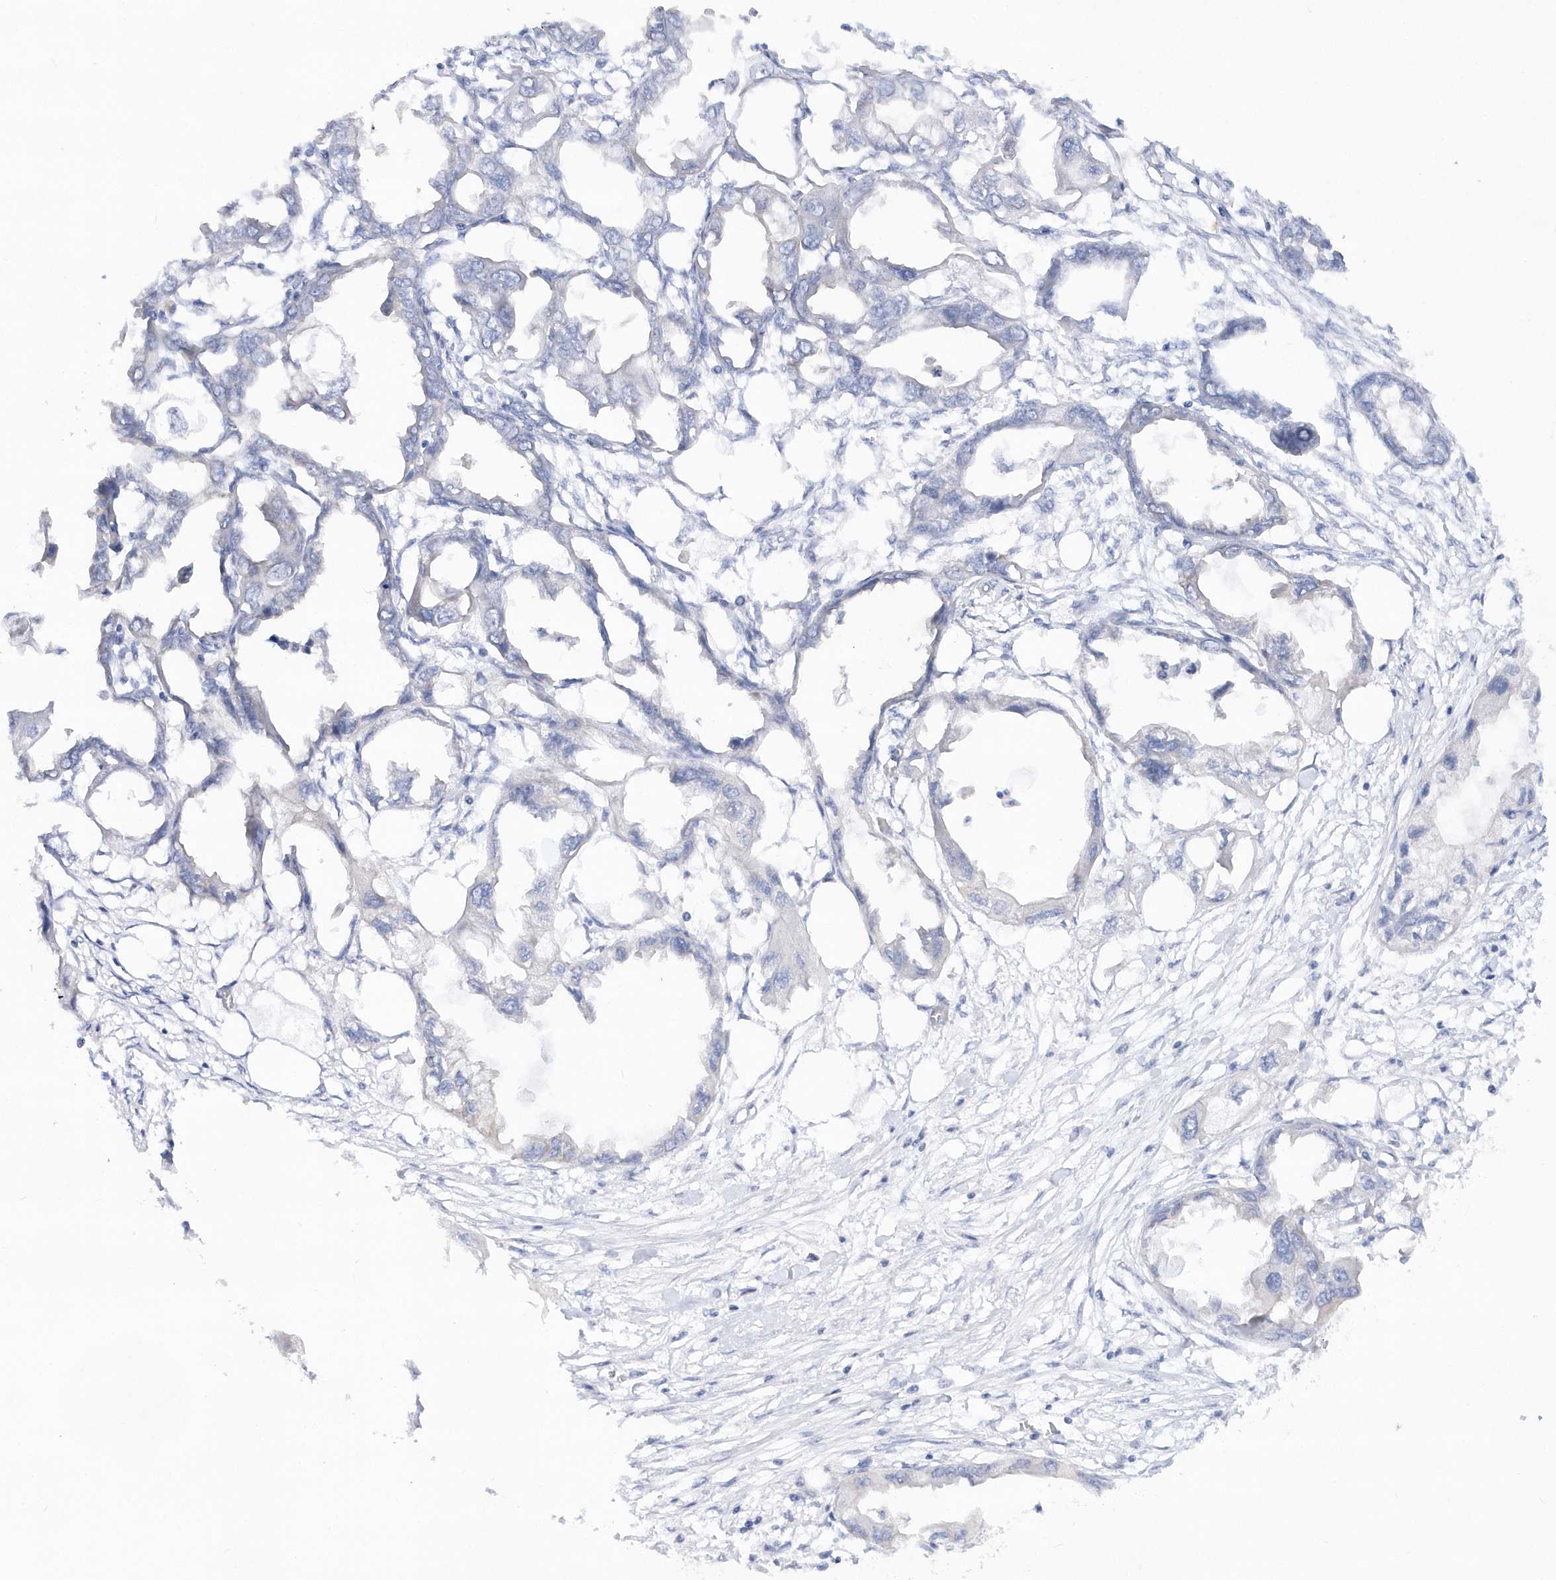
{"staining": {"intensity": "negative", "quantity": "none", "location": "none"}, "tissue": "endometrial cancer", "cell_type": "Tumor cells", "image_type": "cancer", "snomed": [{"axis": "morphology", "description": "Adenocarcinoma, NOS"}, {"axis": "morphology", "description": "Adenocarcinoma, metastatic, NOS"}, {"axis": "topography", "description": "Adipose tissue"}, {"axis": "topography", "description": "Endometrium"}], "caption": "IHC histopathology image of neoplastic tissue: endometrial adenocarcinoma stained with DAB (3,3'-diaminobenzidine) shows no significant protein positivity in tumor cells.", "gene": "RPE", "patient": {"sex": "female", "age": 67}}